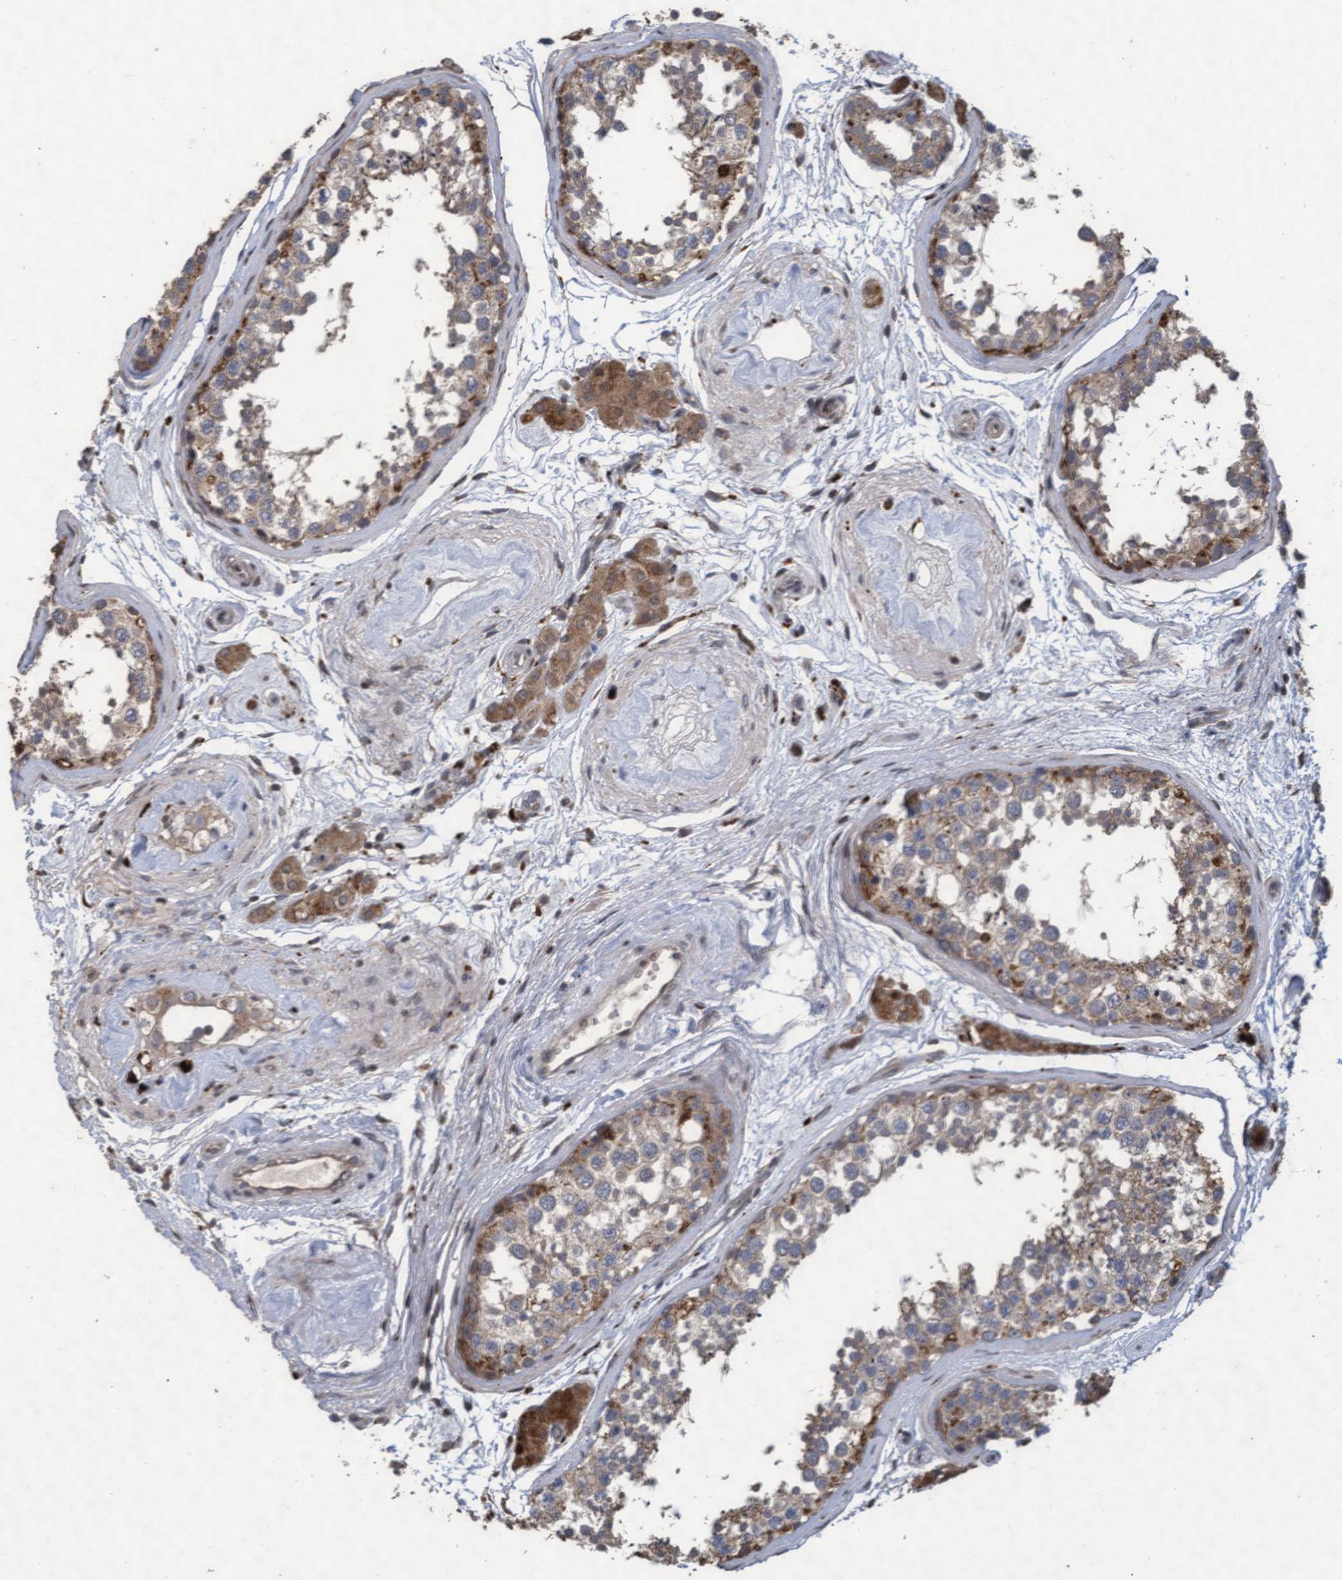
{"staining": {"intensity": "moderate", "quantity": ">75%", "location": "cytoplasmic/membranous"}, "tissue": "testis", "cell_type": "Cells in seminiferous ducts", "image_type": "normal", "snomed": [{"axis": "morphology", "description": "Normal tissue, NOS"}, {"axis": "topography", "description": "Testis"}], "caption": "Cells in seminiferous ducts reveal medium levels of moderate cytoplasmic/membranous staining in approximately >75% of cells in unremarkable testis.", "gene": "KCNC2", "patient": {"sex": "male", "age": 56}}